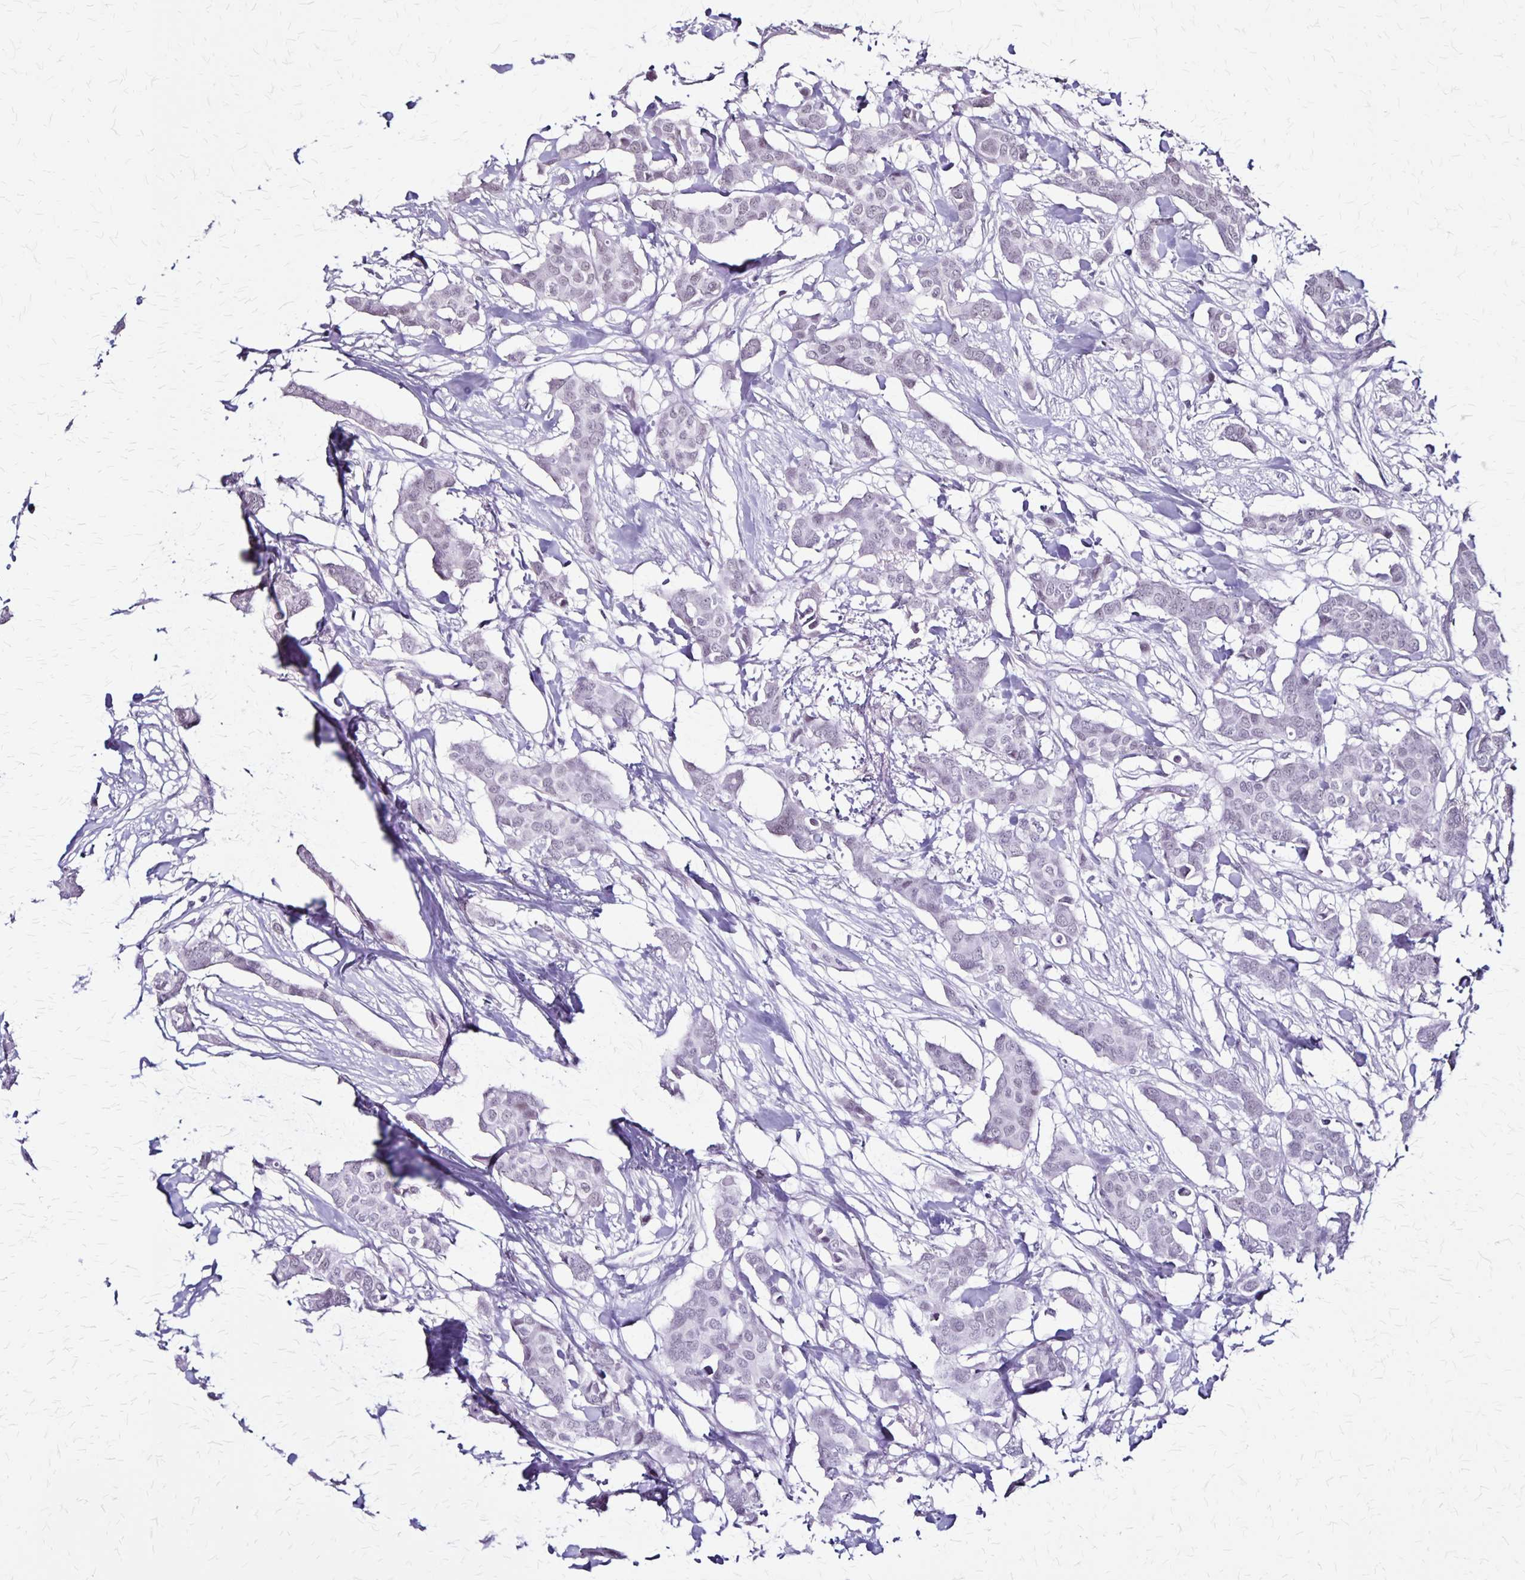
{"staining": {"intensity": "negative", "quantity": "none", "location": "none"}, "tissue": "breast cancer", "cell_type": "Tumor cells", "image_type": "cancer", "snomed": [{"axis": "morphology", "description": "Duct carcinoma"}, {"axis": "topography", "description": "Breast"}], "caption": "High power microscopy micrograph of an immunohistochemistry photomicrograph of breast cancer, revealing no significant staining in tumor cells. Nuclei are stained in blue.", "gene": "PLXNA4", "patient": {"sex": "female", "age": 62}}